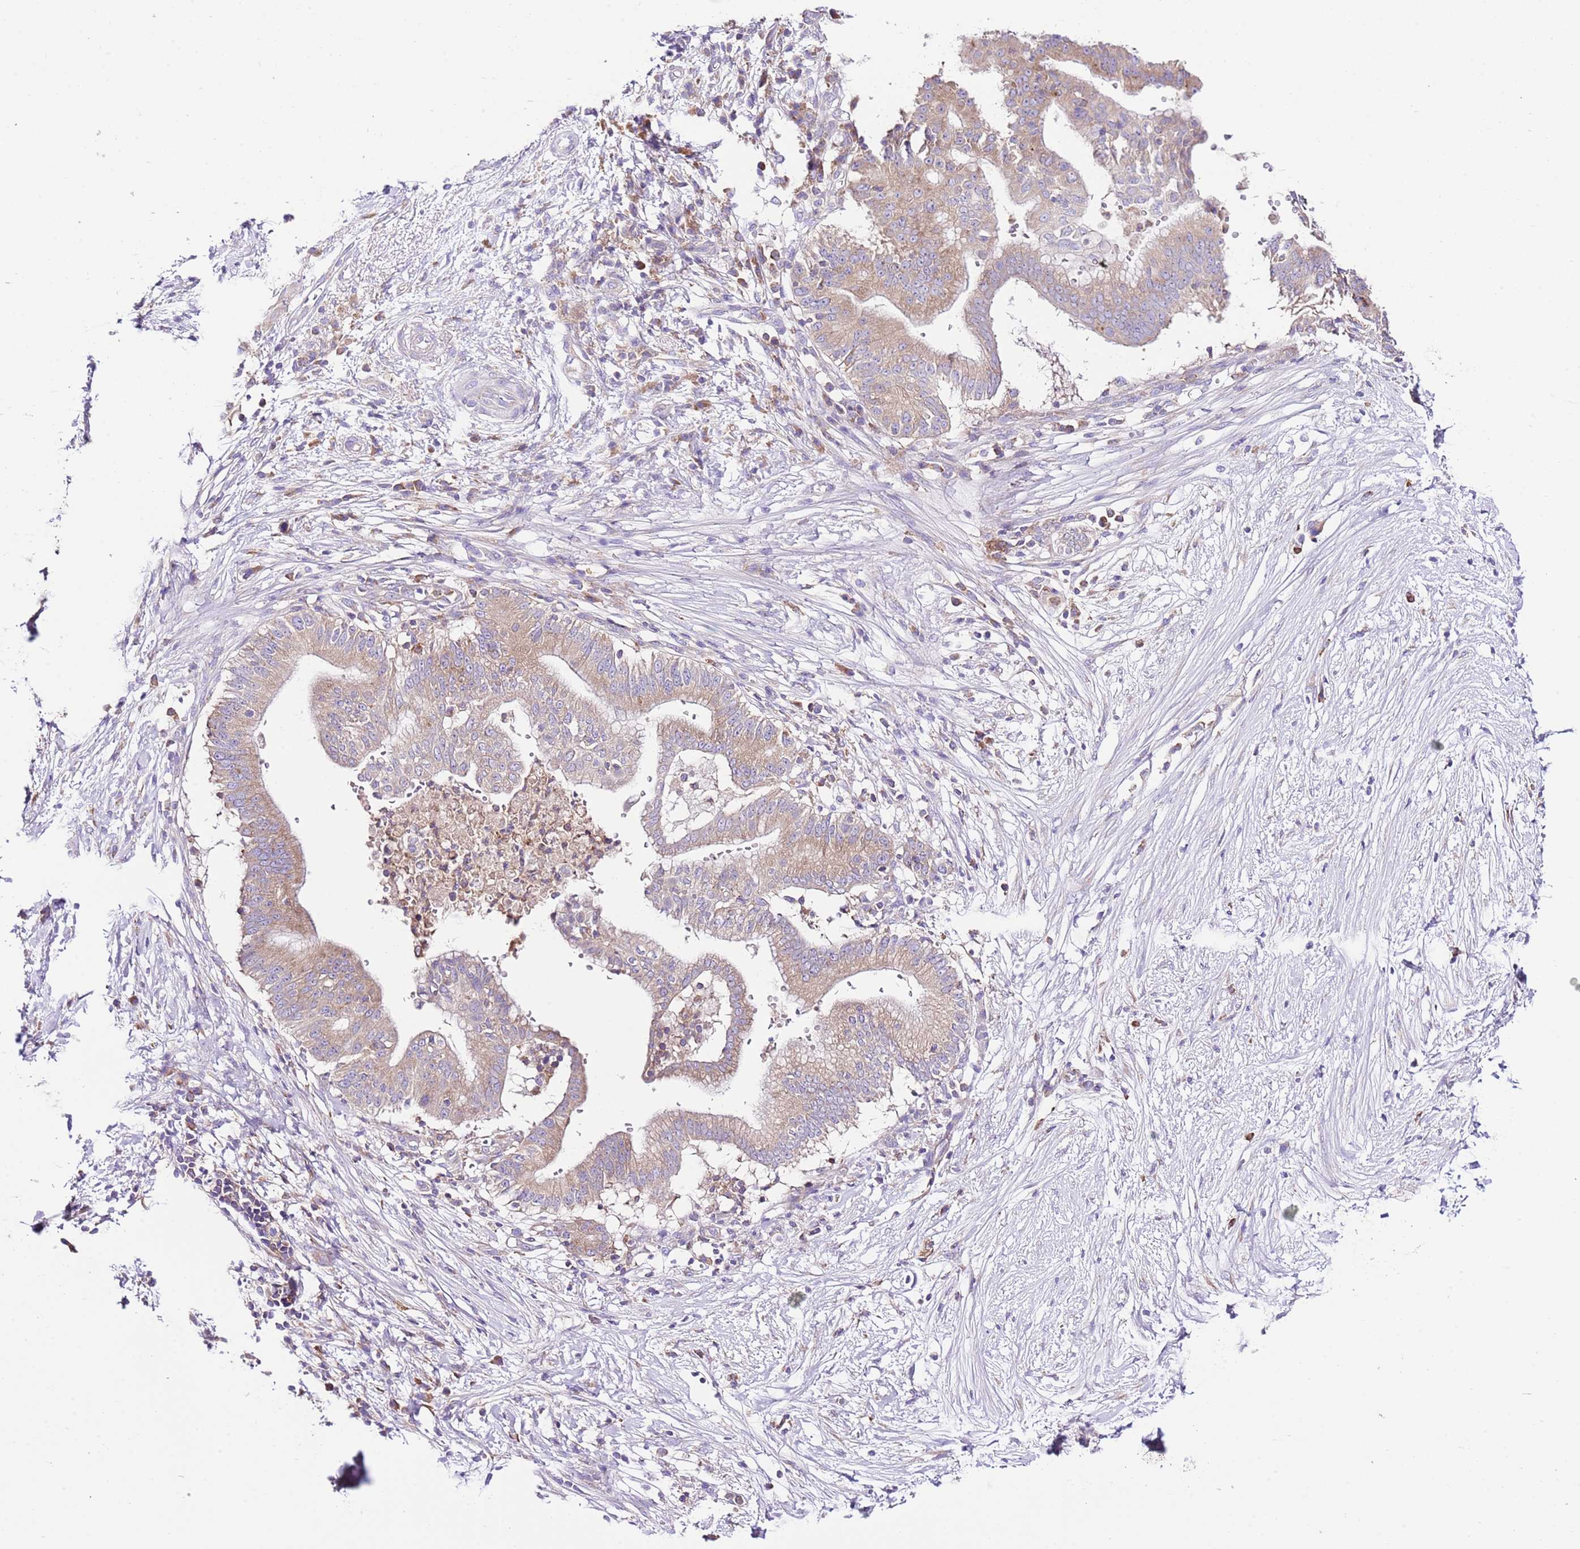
{"staining": {"intensity": "moderate", "quantity": ">75%", "location": "cytoplasmic/membranous"}, "tissue": "pancreatic cancer", "cell_type": "Tumor cells", "image_type": "cancer", "snomed": [{"axis": "morphology", "description": "Adenocarcinoma, NOS"}, {"axis": "topography", "description": "Pancreas"}], "caption": "Approximately >75% of tumor cells in adenocarcinoma (pancreatic) display moderate cytoplasmic/membranous protein staining as visualized by brown immunohistochemical staining.", "gene": "RPS10", "patient": {"sex": "male", "age": 68}}